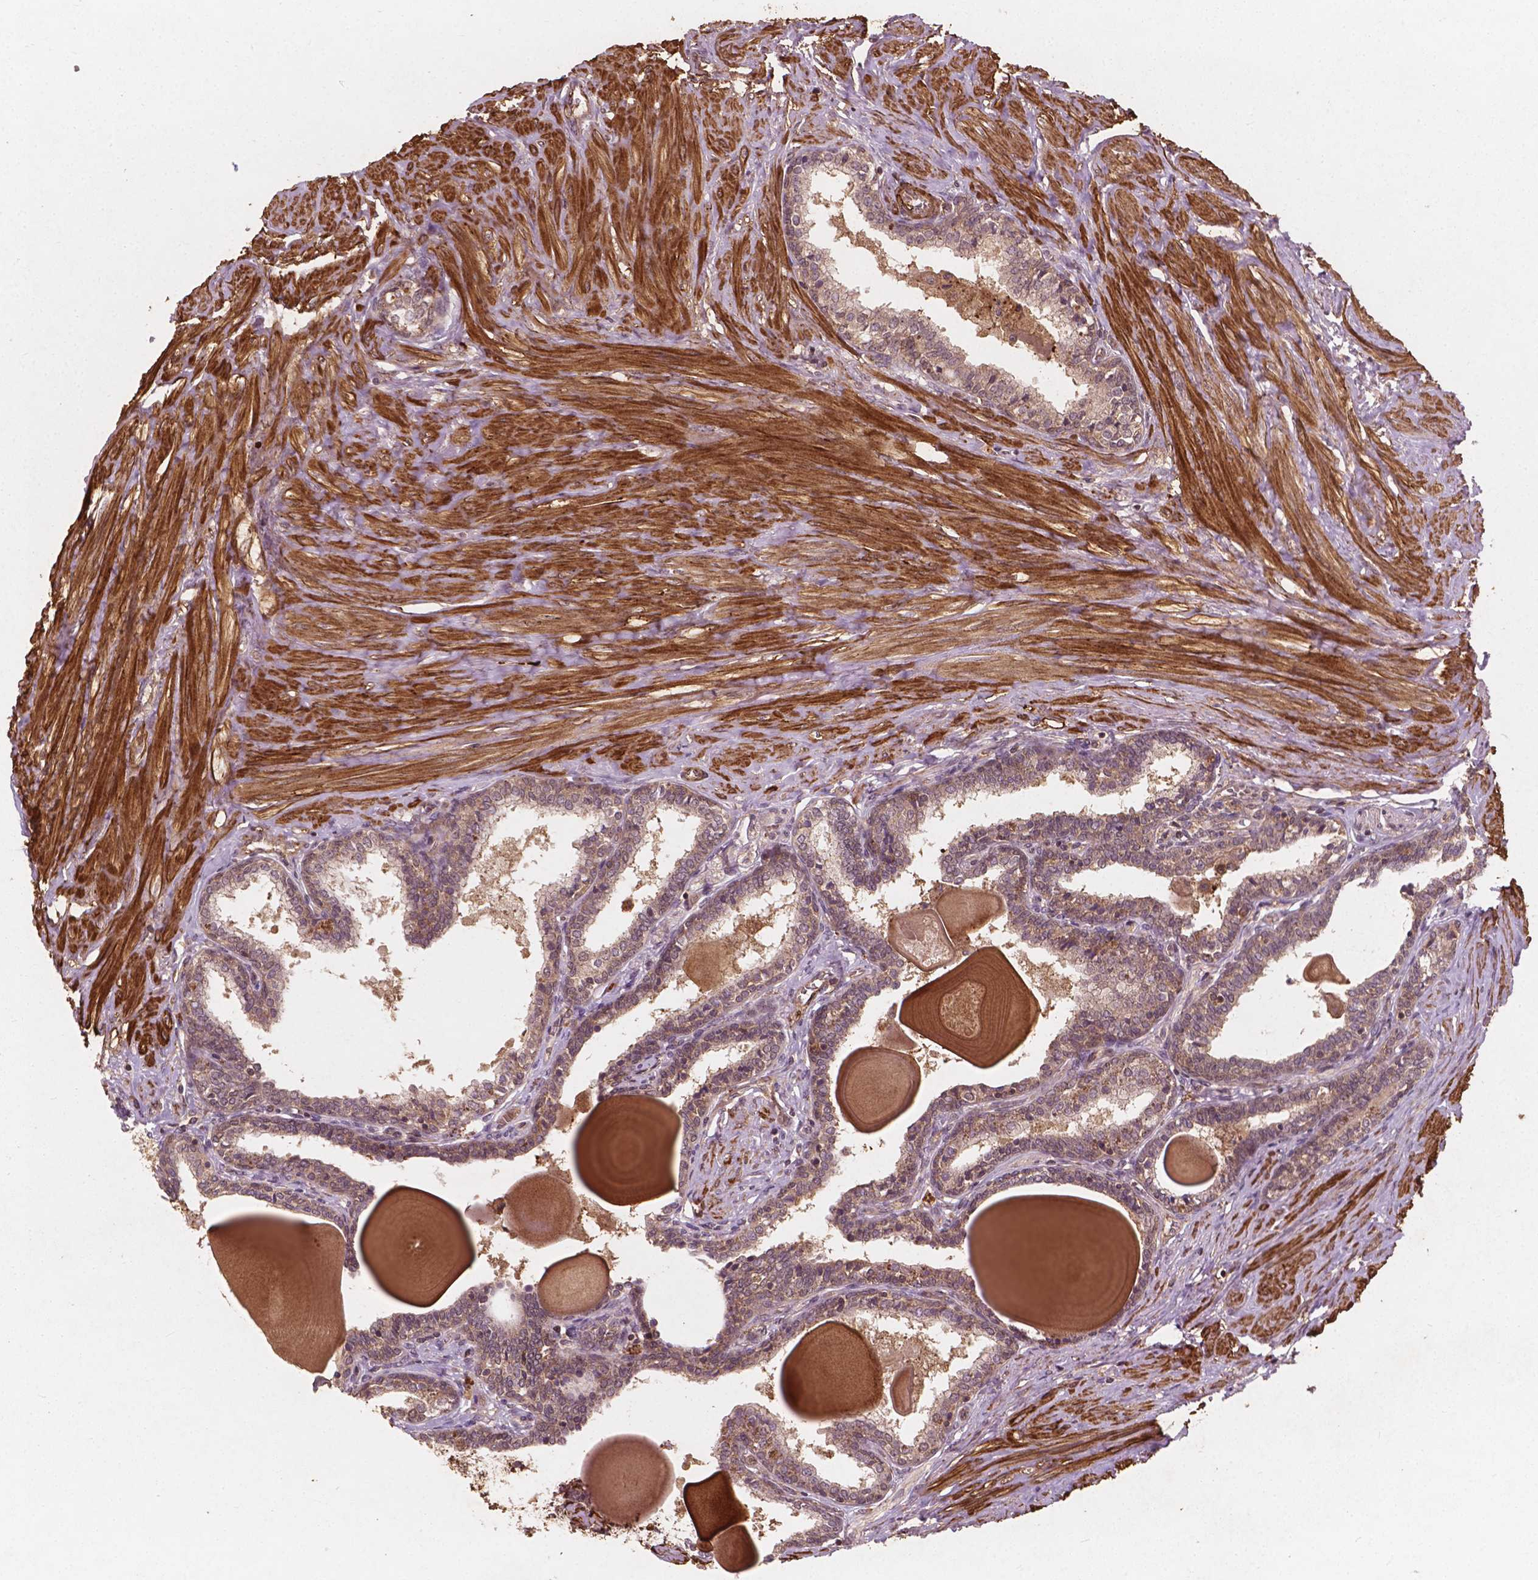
{"staining": {"intensity": "weak", "quantity": "25%-75%", "location": "cytoplasmic/membranous"}, "tissue": "prostate", "cell_type": "Glandular cells", "image_type": "normal", "snomed": [{"axis": "morphology", "description": "Normal tissue, NOS"}, {"axis": "topography", "description": "Prostate"}], "caption": "A micrograph showing weak cytoplasmic/membranous expression in approximately 25%-75% of glandular cells in normal prostate, as visualized by brown immunohistochemical staining.", "gene": "CYFIP1", "patient": {"sex": "male", "age": 55}}